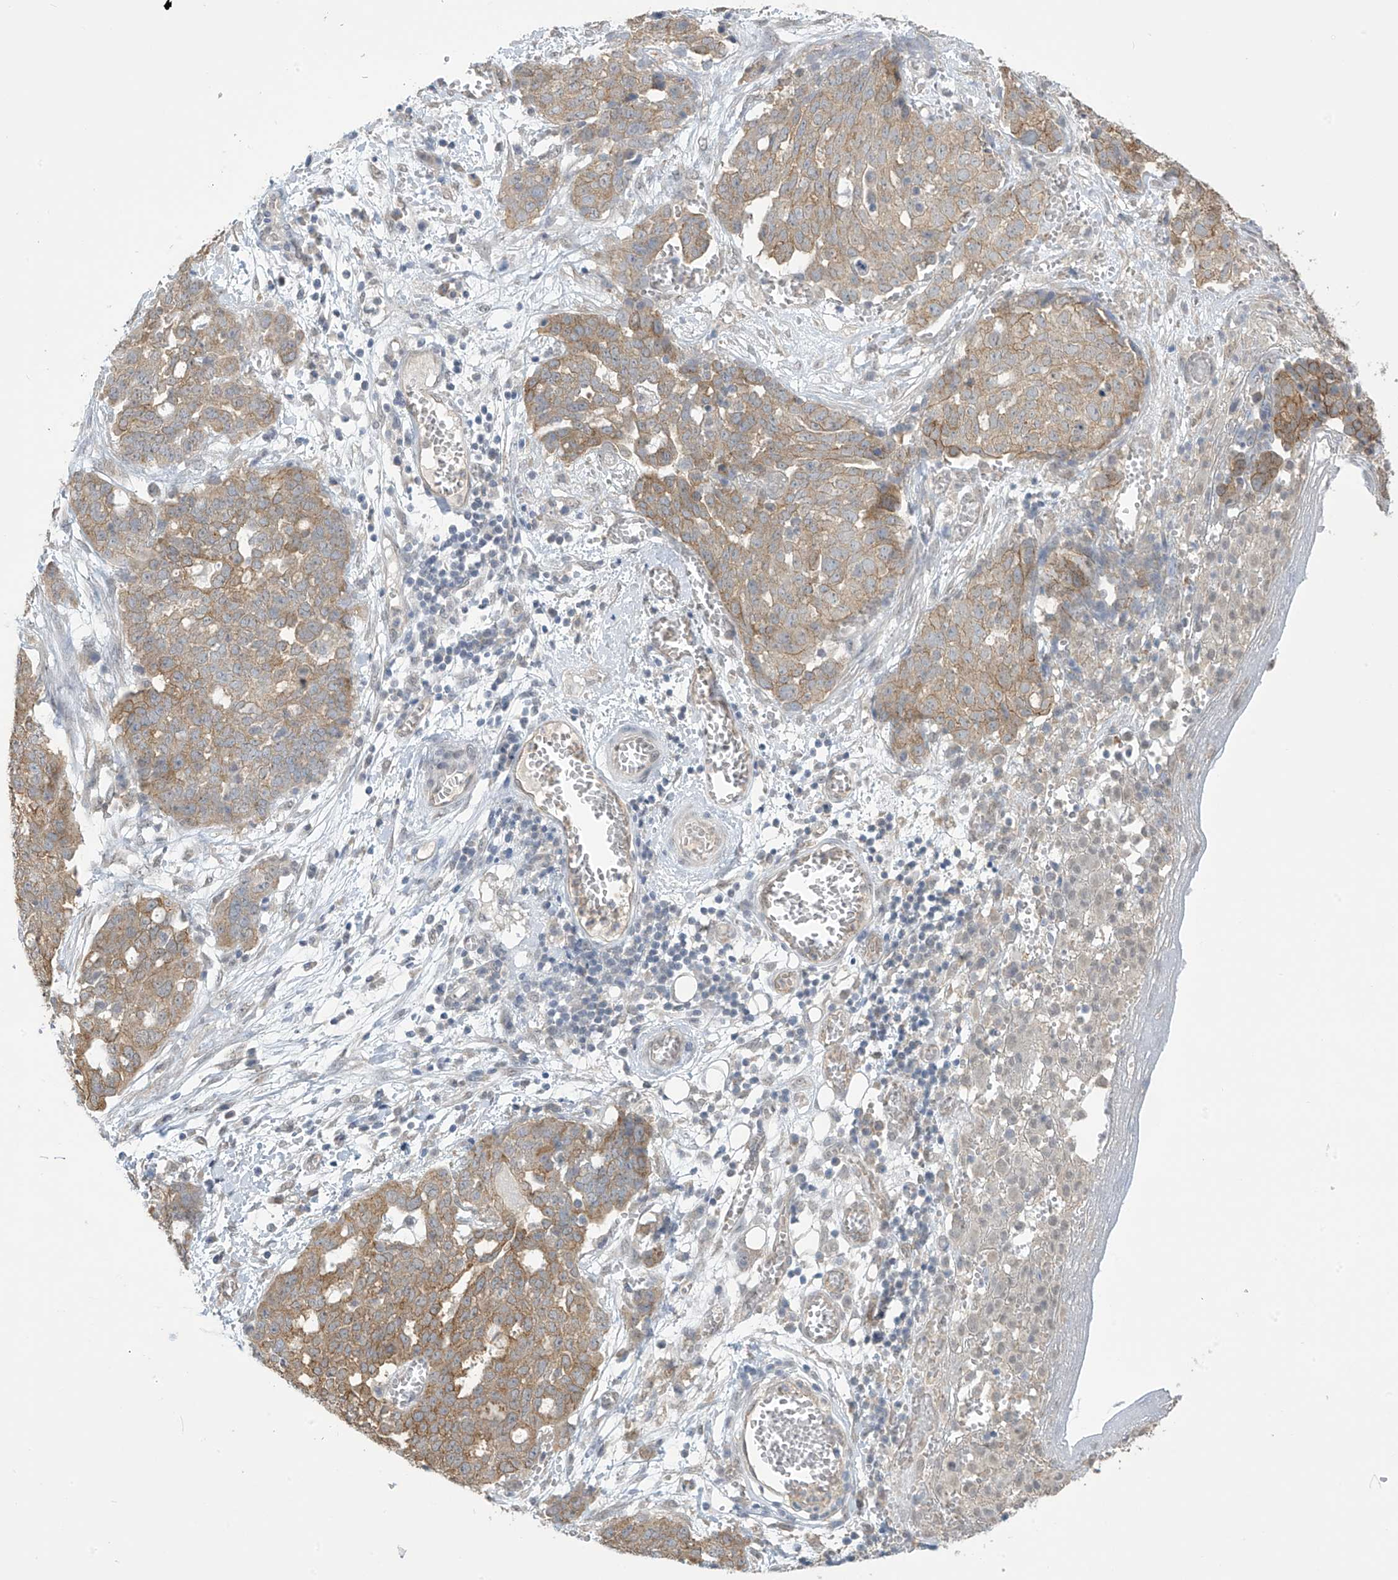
{"staining": {"intensity": "moderate", "quantity": ">75%", "location": "cytoplasmic/membranous"}, "tissue": "ovarian cancer", "cell_type": "Tumor cells", "image_type": "cancer", "snomed": [{"axis": "morphology", "description": "Cystadenocarcinoma, serous, NOS"}, {"axis": "topography", "description": "Soft tissue"}, {"axis": "topography", "description": "Ovary"}], "caption": "Brown immunohistochemical staining in ovarian serous cystadenocarcinoma displays moderate cytoplasmic/membranous positivity in about >75% of tumor cells. (DAB (3,3'-diaminobenzidine) IHC with brightfield microscopy, high magnification).", "gene": "KIAA1522", "patient": {"sex": "female", "age": 57}}